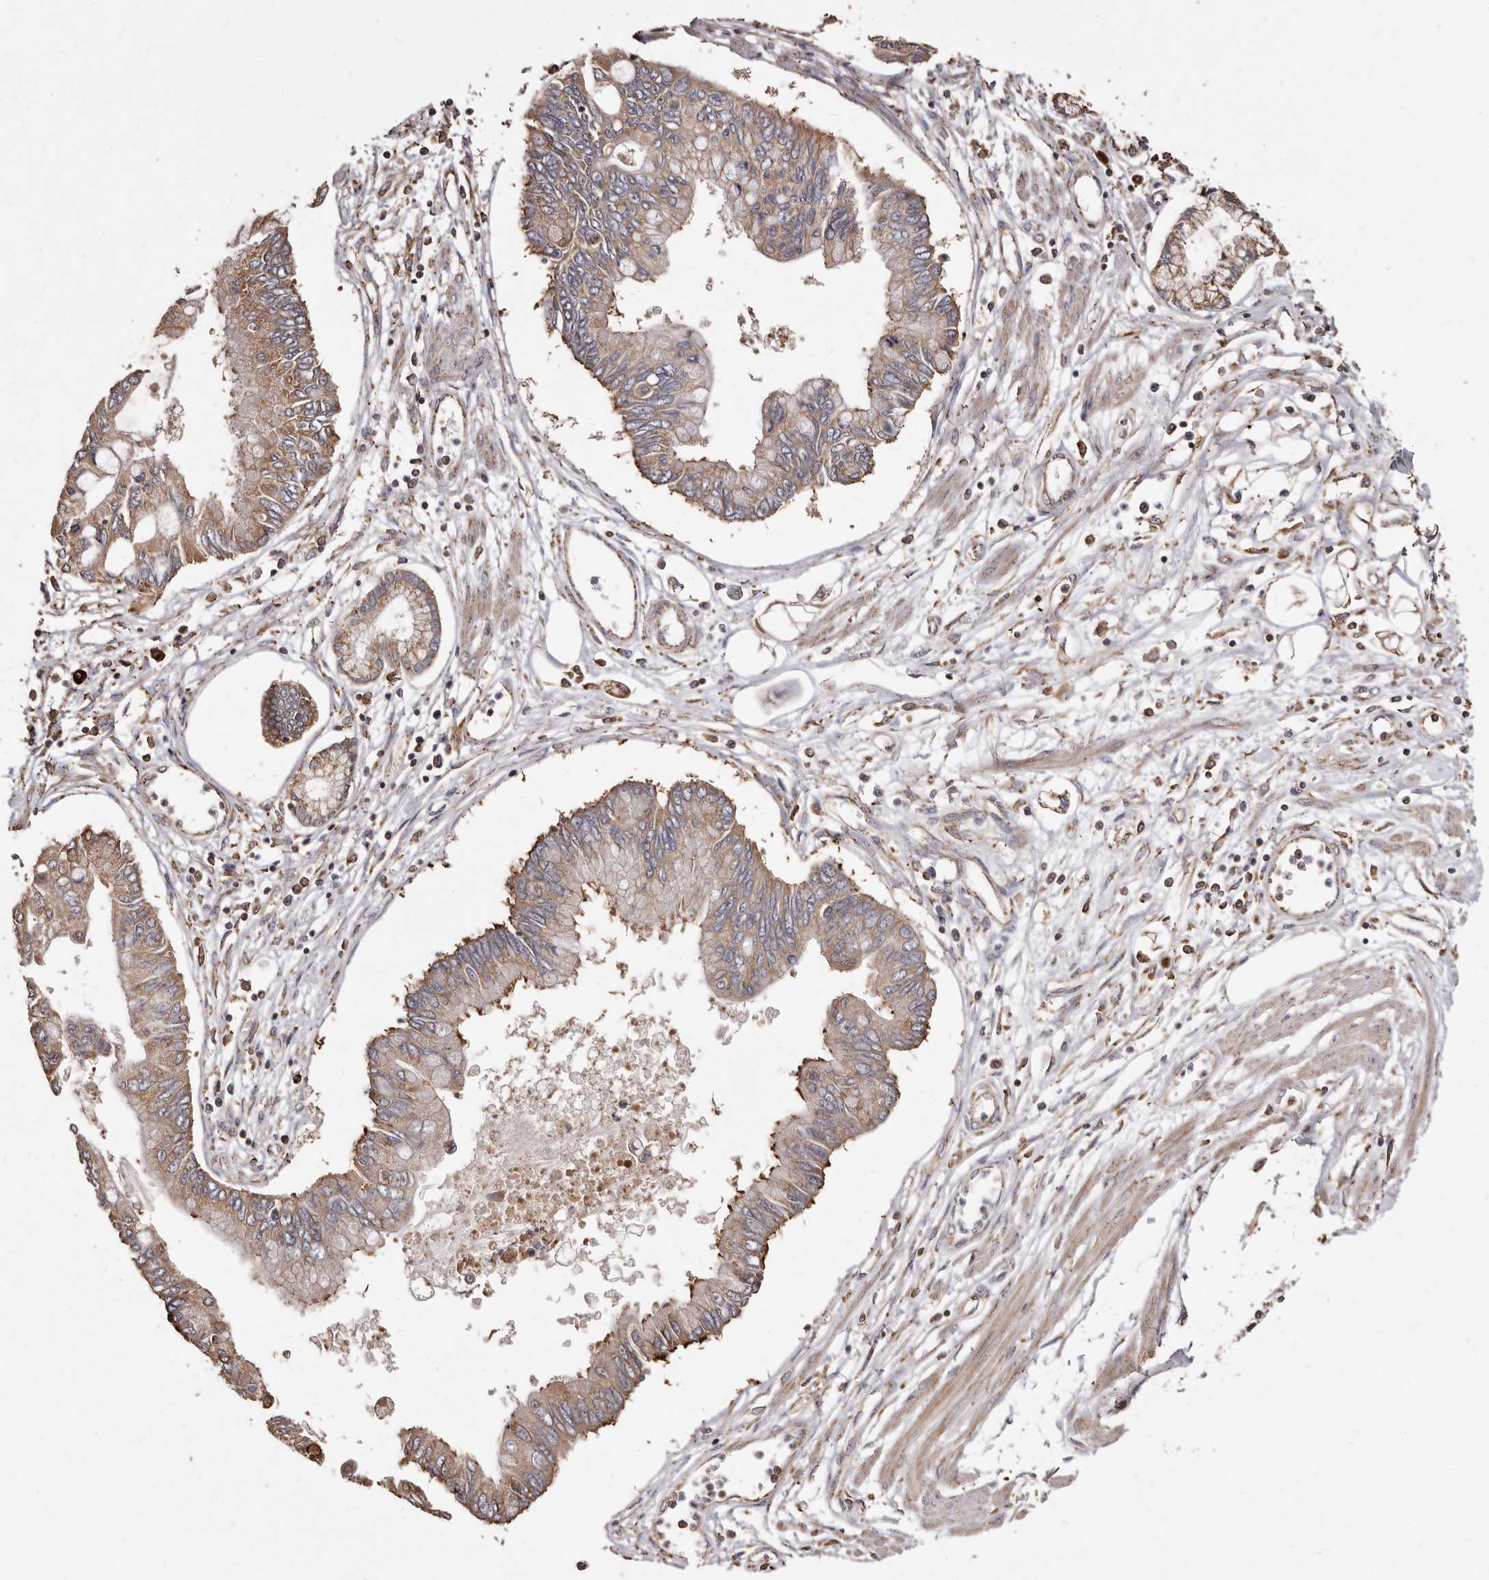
{"staining": {"intensity": "moderate", "quantity": ">75%", "location": "cytoplasmic/membranous"}, "tissue": "pancreatic cancer", "cell_type": "Tumor cells", "image_type": "cancer", "snomed": [{"axis": "morphology", "description": "Adenocarcinoma, NOS"}, {"axis": "topography", "description": "Pancreas"}], "caption": "Brown immunohistochemical staining in pancreatic adenocarcinoma displays moderate cytoplasmic/membranous expression in approximately >75% of tumor cells. Using DAB (brown) and hematoxylin (blue) stains, captured at high magnification using brightfield microscopy.", "gene": "STEAP2", "patient": {"sex": "female", "age": 77}}